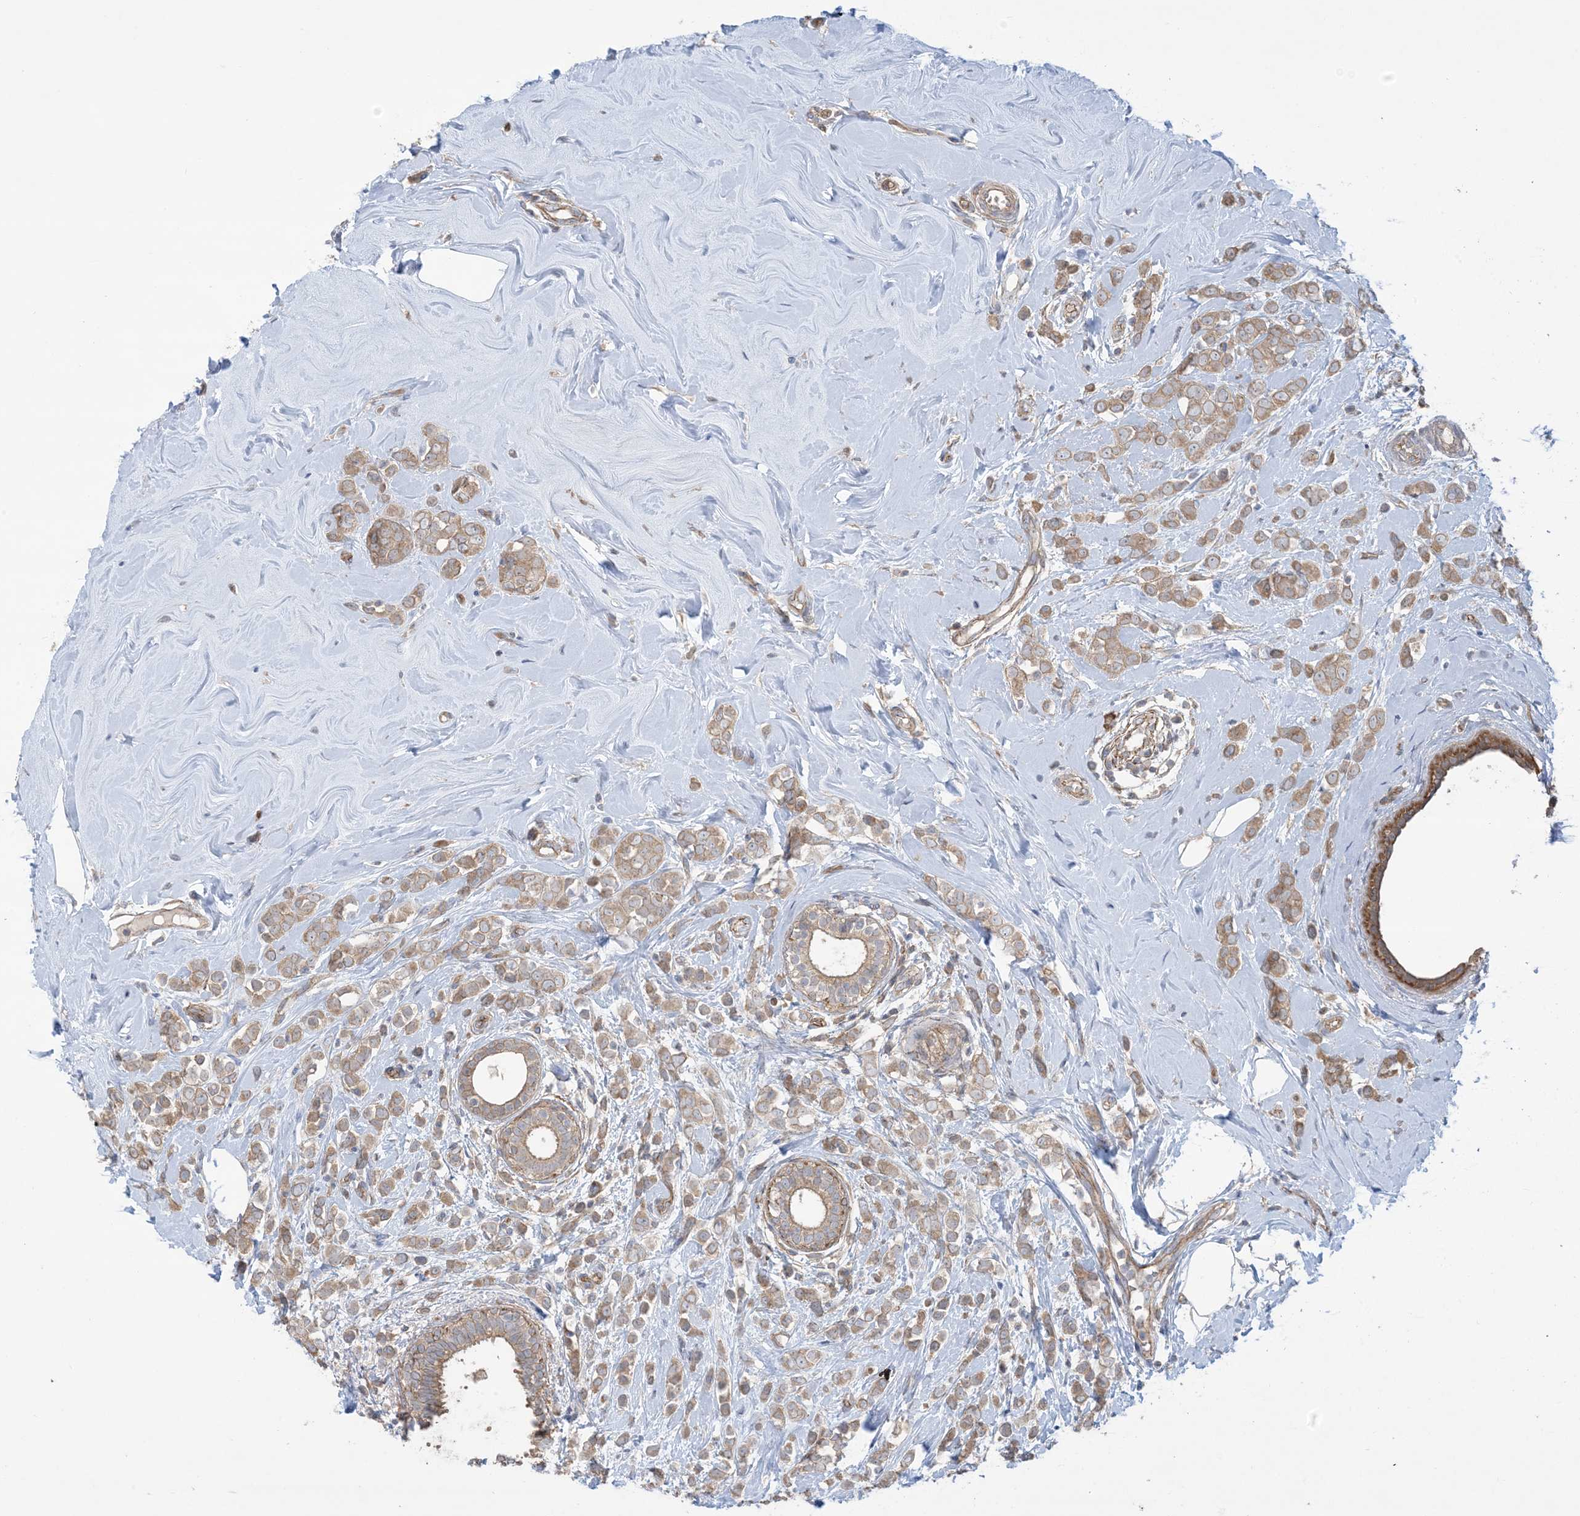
{"staining": {"intensity": "moderate", "quantity": ">75%", "location": "cytoplasmic/membranous"}, "tissue": "breast cancer", "cell_type": "Tumor cells", "image_type": "cancer", "snomed": [{"axis": "morphology", "description": "Lobular carcinoma"}, {"axis": "topography", "description": "Breast"}], "caption": "Human breast cancer (lobular carcinoma) stained with a brown dye reveals moderate cytoplasmic/membranous positive positivity in approximately >75% of tumor cells.", "gene": "CCNY", "patient": {"sex": "female", "age": 47}}